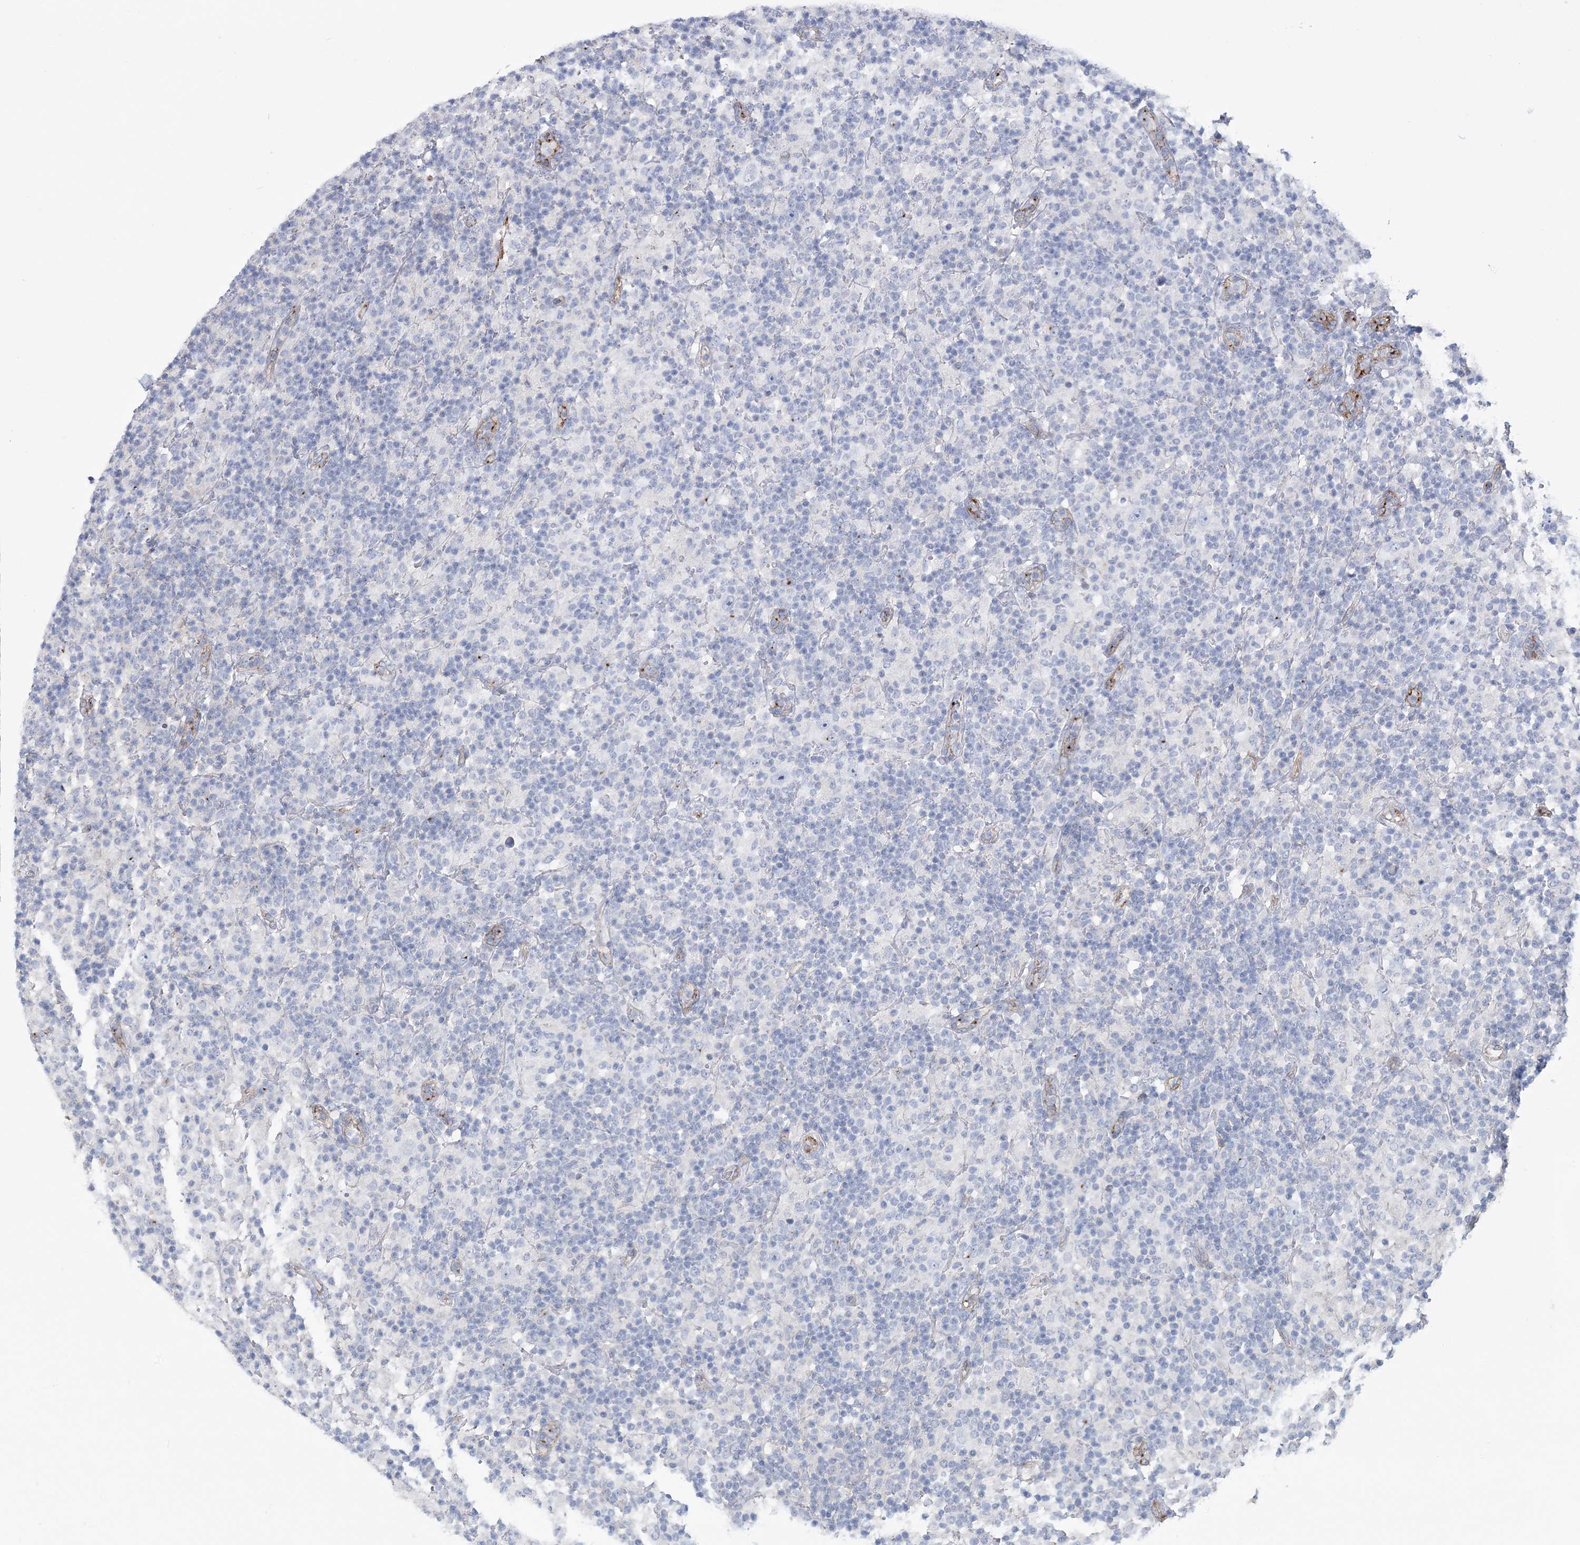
{"staining": {"intensity": "negative", "quantity": "none", "location": "none"}, "tissue": "lymphoma", "cell_type": "Tumor cells", "image_type": "cancer", "snomed": [{"axis": "morphology", "description": "Hodgkin's disease, NOS"}, {"axis": "topography", "description": "Lymph node"}], "caption": "The histopathology image shows no significant expression in tumor cells of Hodgkin's disease.", "gene": "RAB11FIP5", "patient": {"sex": "male", "age": 70}}